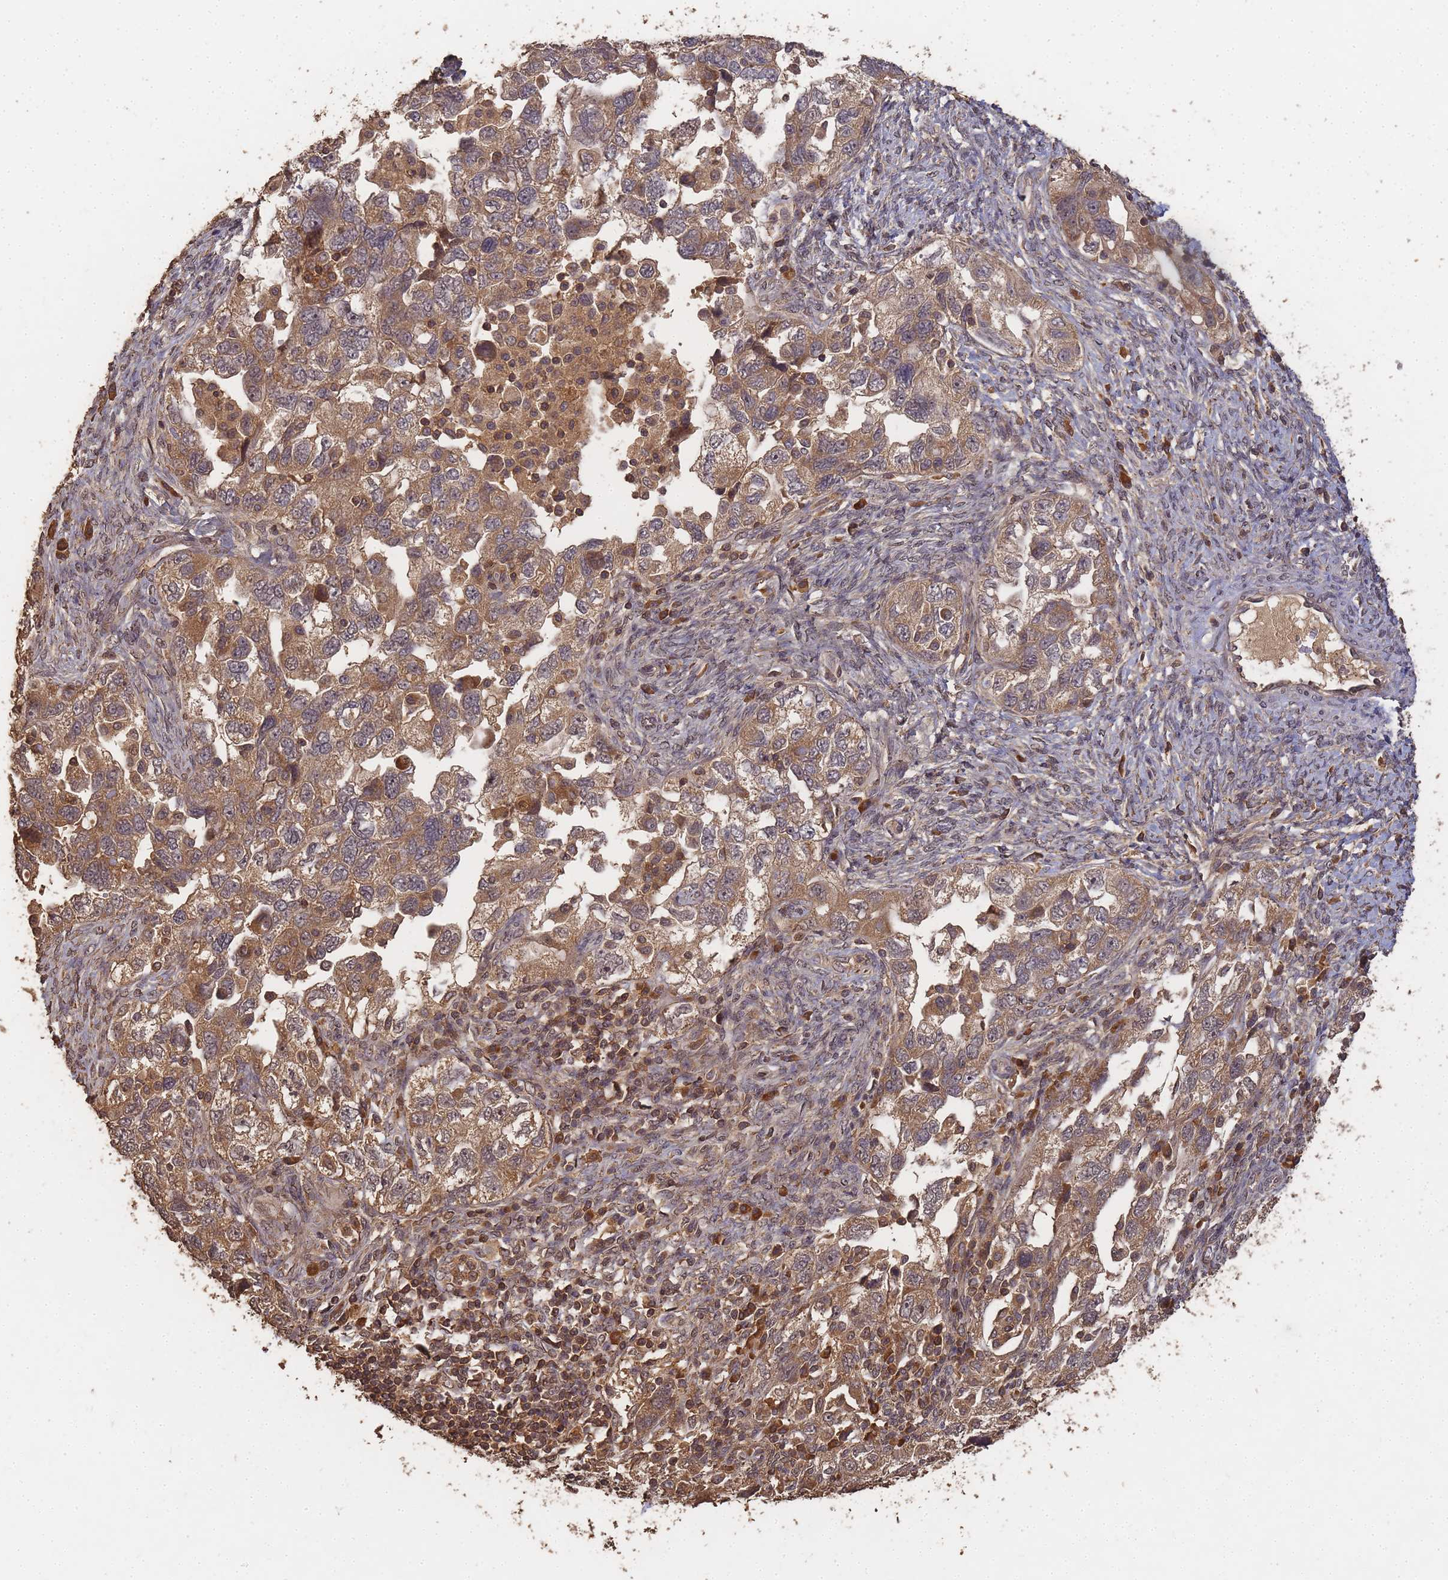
{"staining": {"intensity": "moderate", "quantity": ">75%", "location": "cytoplasmic/membranous"}, "tissue": "ovarian cancer", "cell_type": "Tumor cells", "image_type": "cancer", "snomed": [{"axis": "morphology", "description": "Carcinoma, NOS"}, {"axis": "morphology", "description": "Cystadenocarcinoma, serous, NOS"}, {"axis": "topography", "description": "Ovary"}], "caption": "Immunohistochemistry (IHC) (DAB) staining of human ovarian cancer (serous cystadenocarcinoma) reveals moderate cytoplasmic/membranous protein expression in about >75% of tumor cells.", "gene": "ALKBH1", "patient": {"sex": "female", "age": 69}}